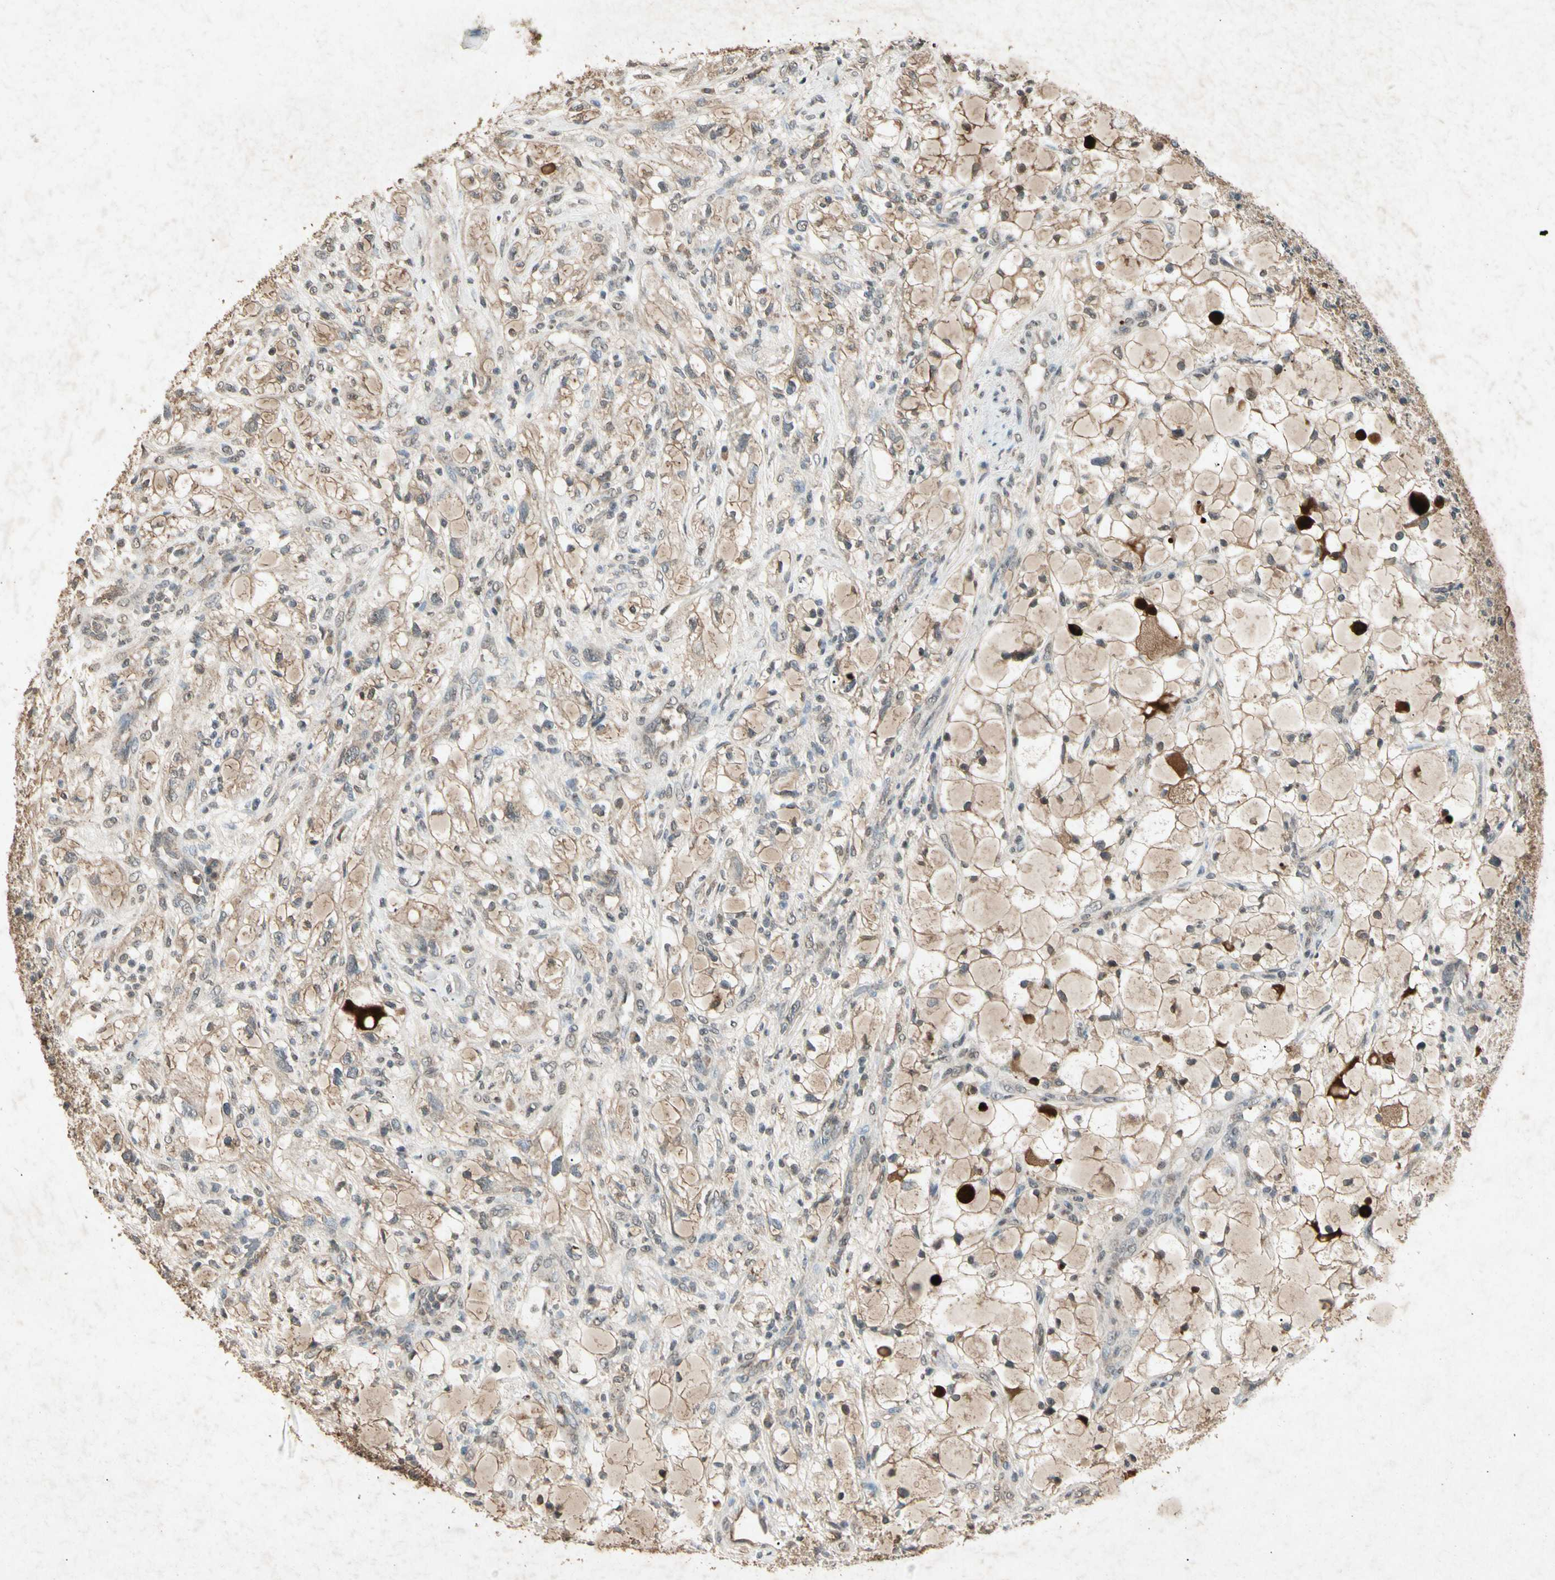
{"staining": {"intensity": "weak", "quantity": ">75%", "location": "cytoplasmic/membranous"}, "tissue": "renal cancer", "cell_type": "Tumor cells", "image_type": "cancer", "snomed": [{"axis": "morphology", "description": "Adenocarcinoma, NOS"}, {"axis": "topography", "description": "Kidney"}], "caption": "DAB immunohistochemical staining of adenocarcinoma (renal) displays weak cytoplasmic/membranous protein expression in about >75% of tumor cells.", "gene": "CP", "patient": {"sex": "female", "age": 60}}